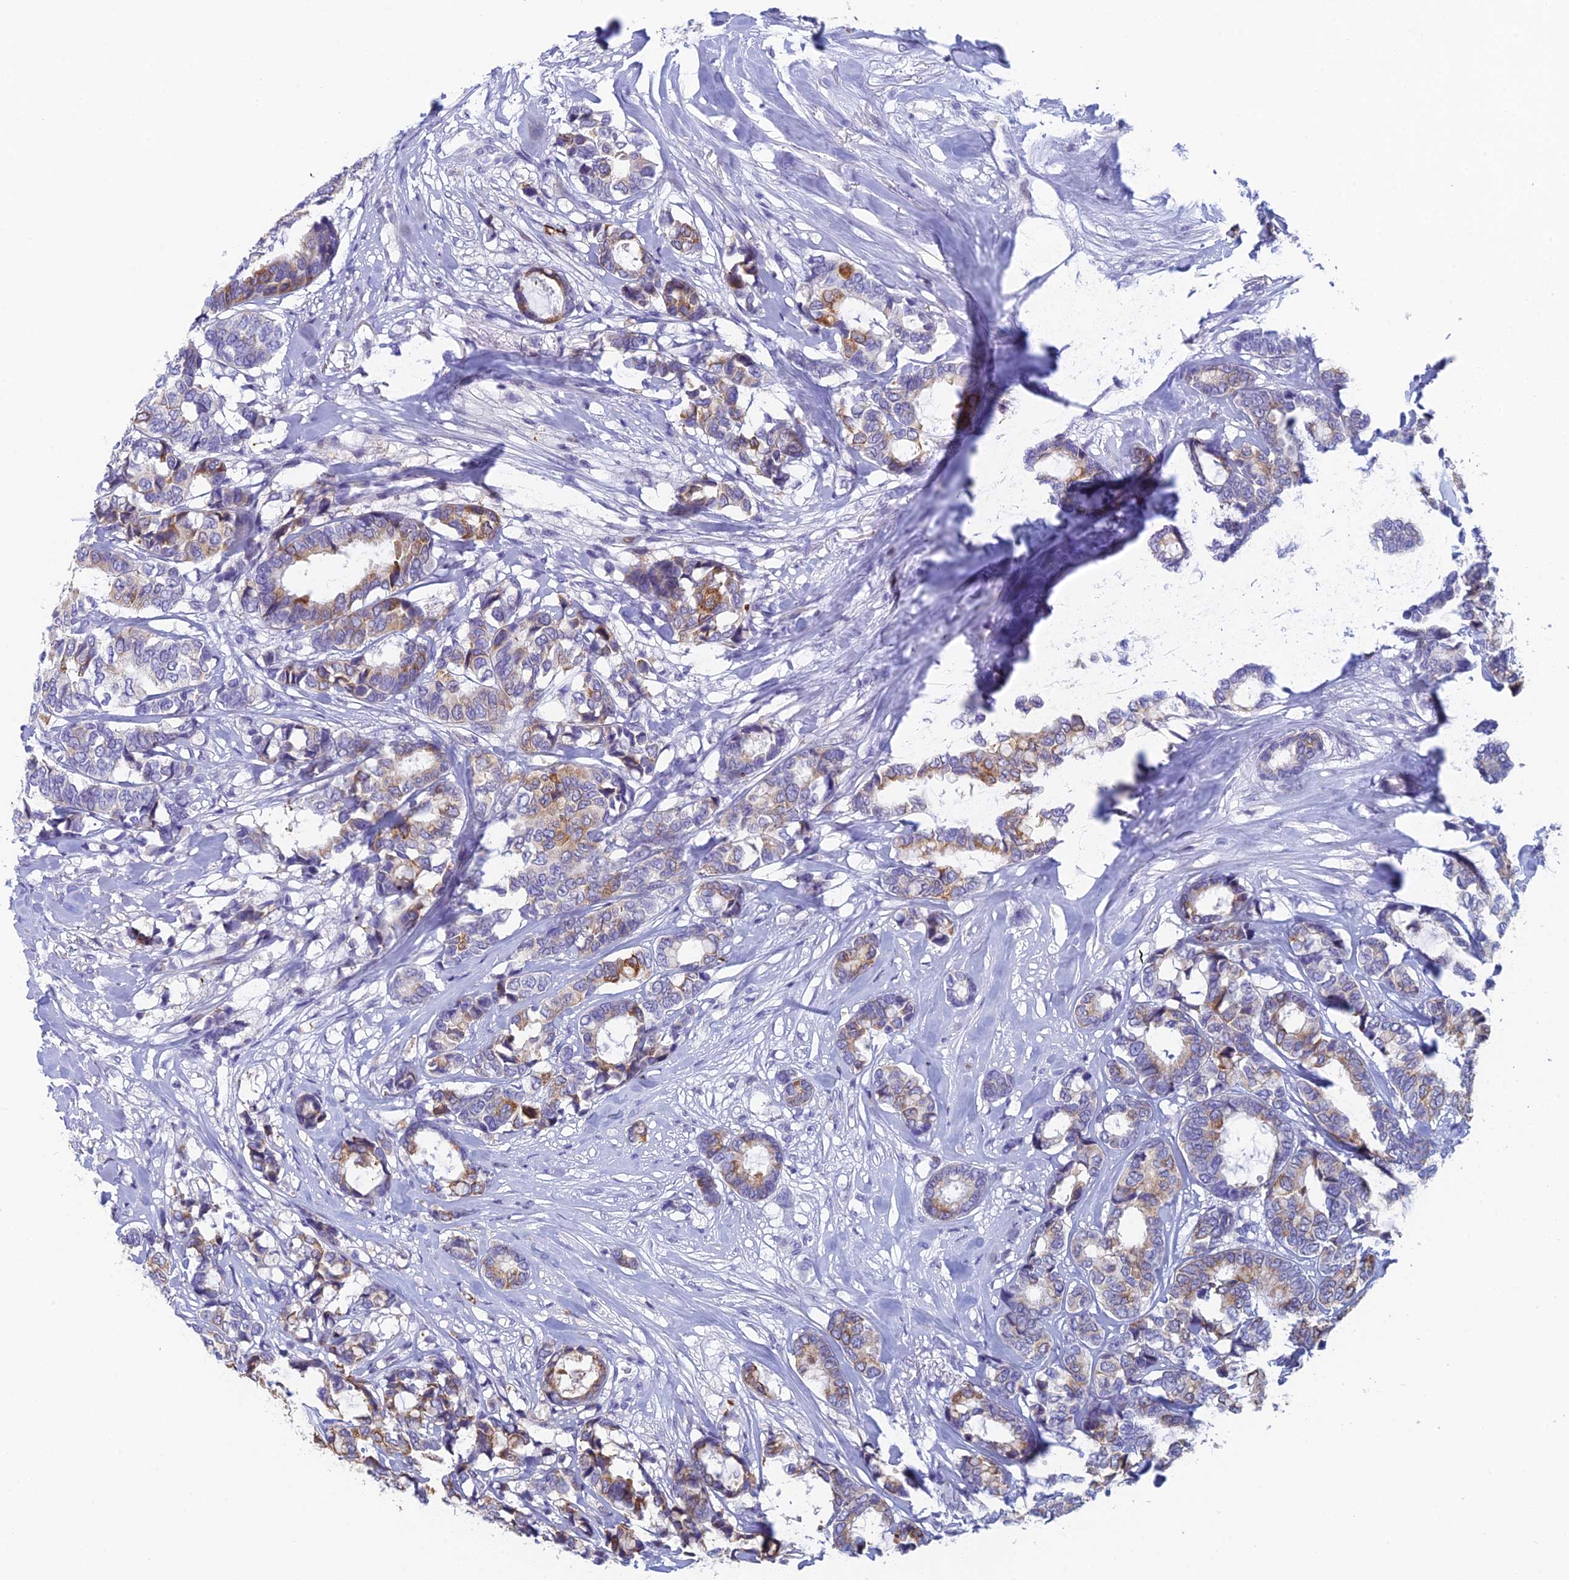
{"staining": {"intensity": "moderate", "quantity": "25%-75%", "location": "cytoplasmic/membranous"}, "tissue": "breast cancer", "cell_type": "Tumor cells", "image_type": "cancer", "snomed": [{"axis": "morphology", "description": "Duct carcinoma"}, {"axis": "topography", "description": "Breast"}], "caption": "A high-resolution photomicrograph shows immunohistochemistry staining of breast invasive ductal carcinoma, which demonstrates moderate cytoplasmic/membranous staining in approximately 25%-75% of tumor cells.", "gene": "REXO5", "patient": {"sex": "female", "age": 87}}